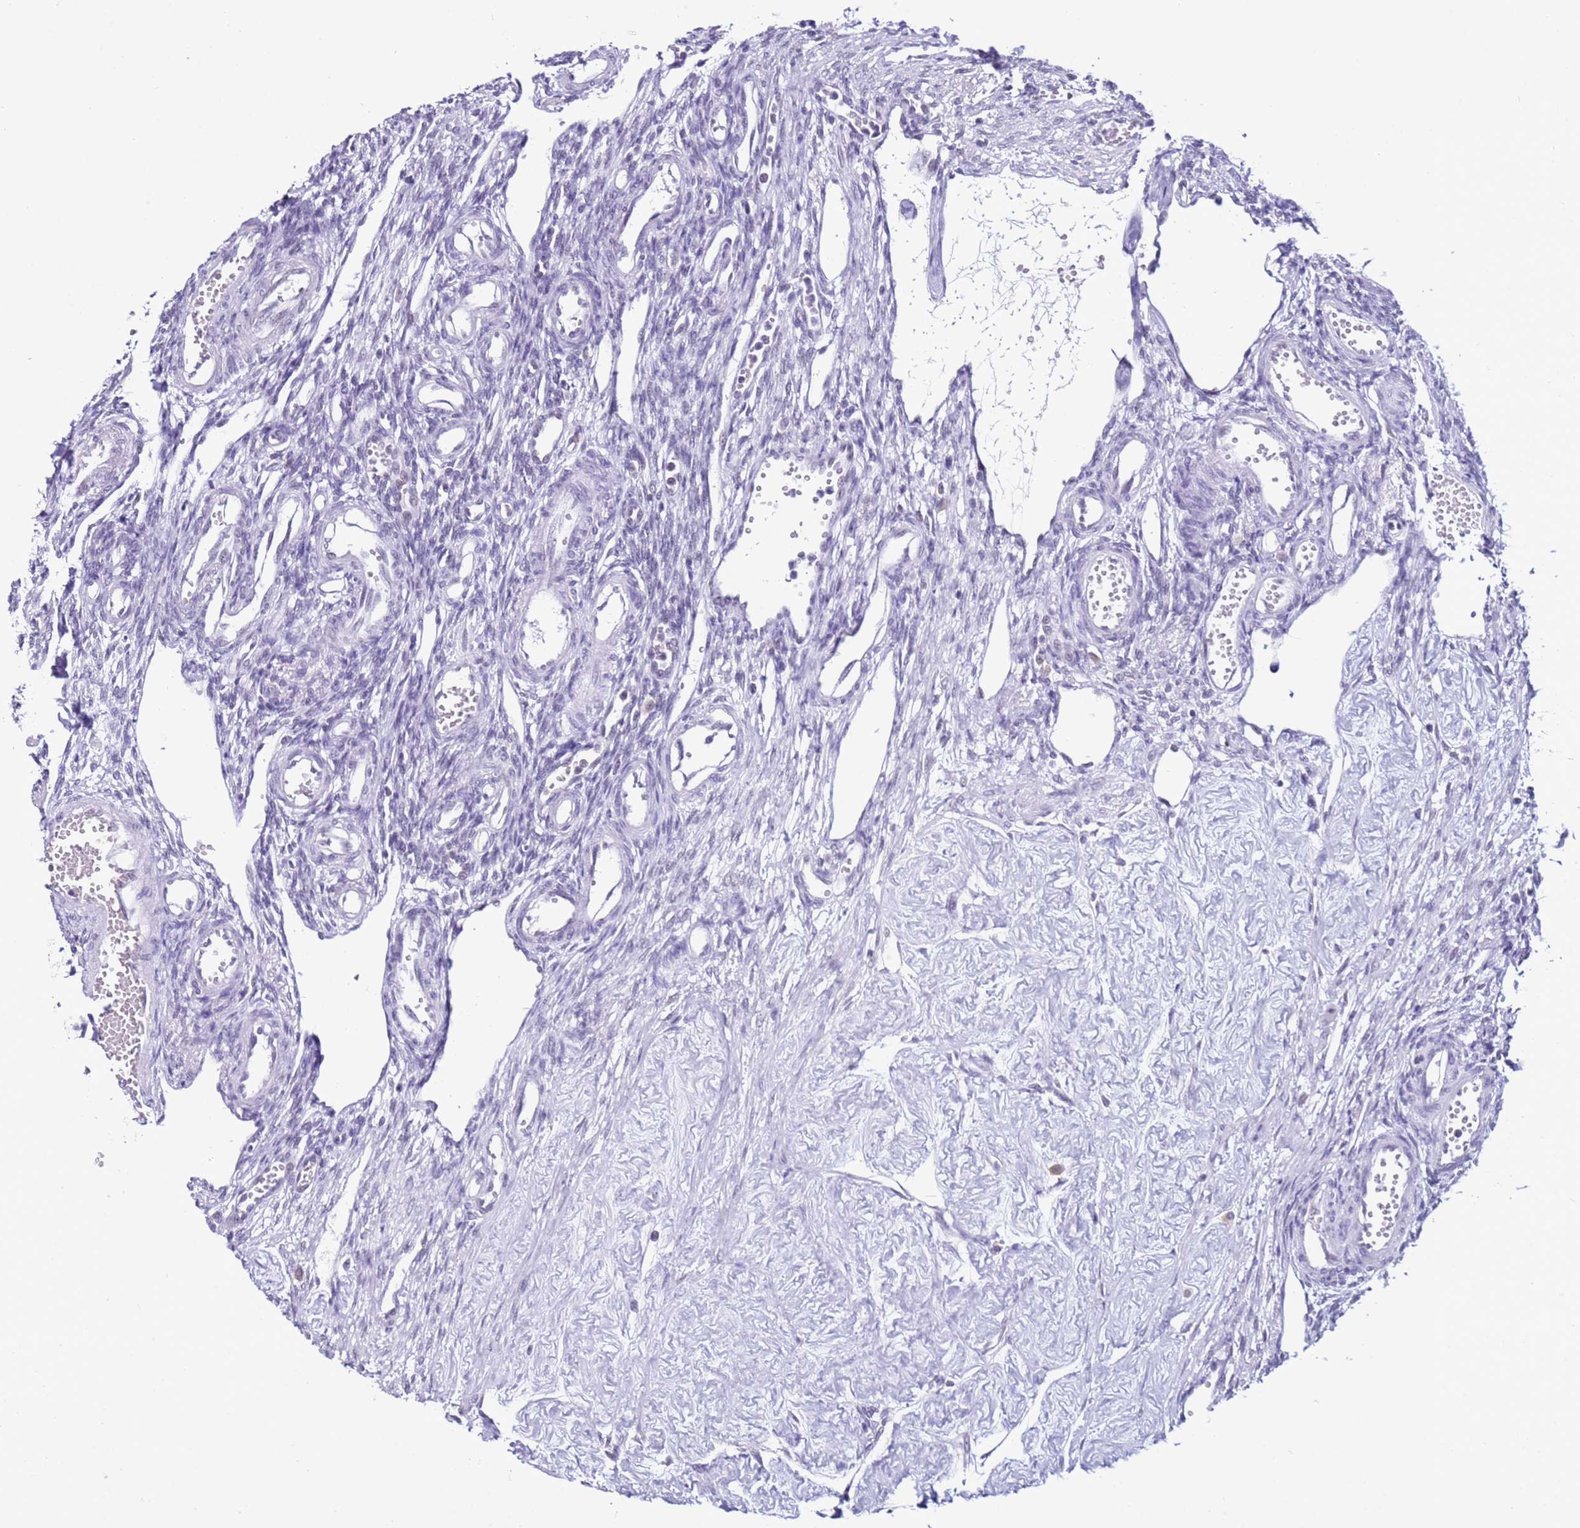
{"staining": {"intensity": "moderate", "quantity": ">75%", "location": "nuclear"}, "tissue": "ovary", "cell_type": "Follicle cells", "image_type": "normal", "snomed": [{"axis": "morphology", "description": "Normal tissue, NOS"}, {"axis": "morphology", "description": "Cyst, NOS"}, {"axis": "topography", "description": "Ovary"}], "caption": "Ovary stained for a protein exhibits moderate nuclear positivity in follicle cells.", "gene": "DHX15", "patient": {"sex": "female", "age": 33}}